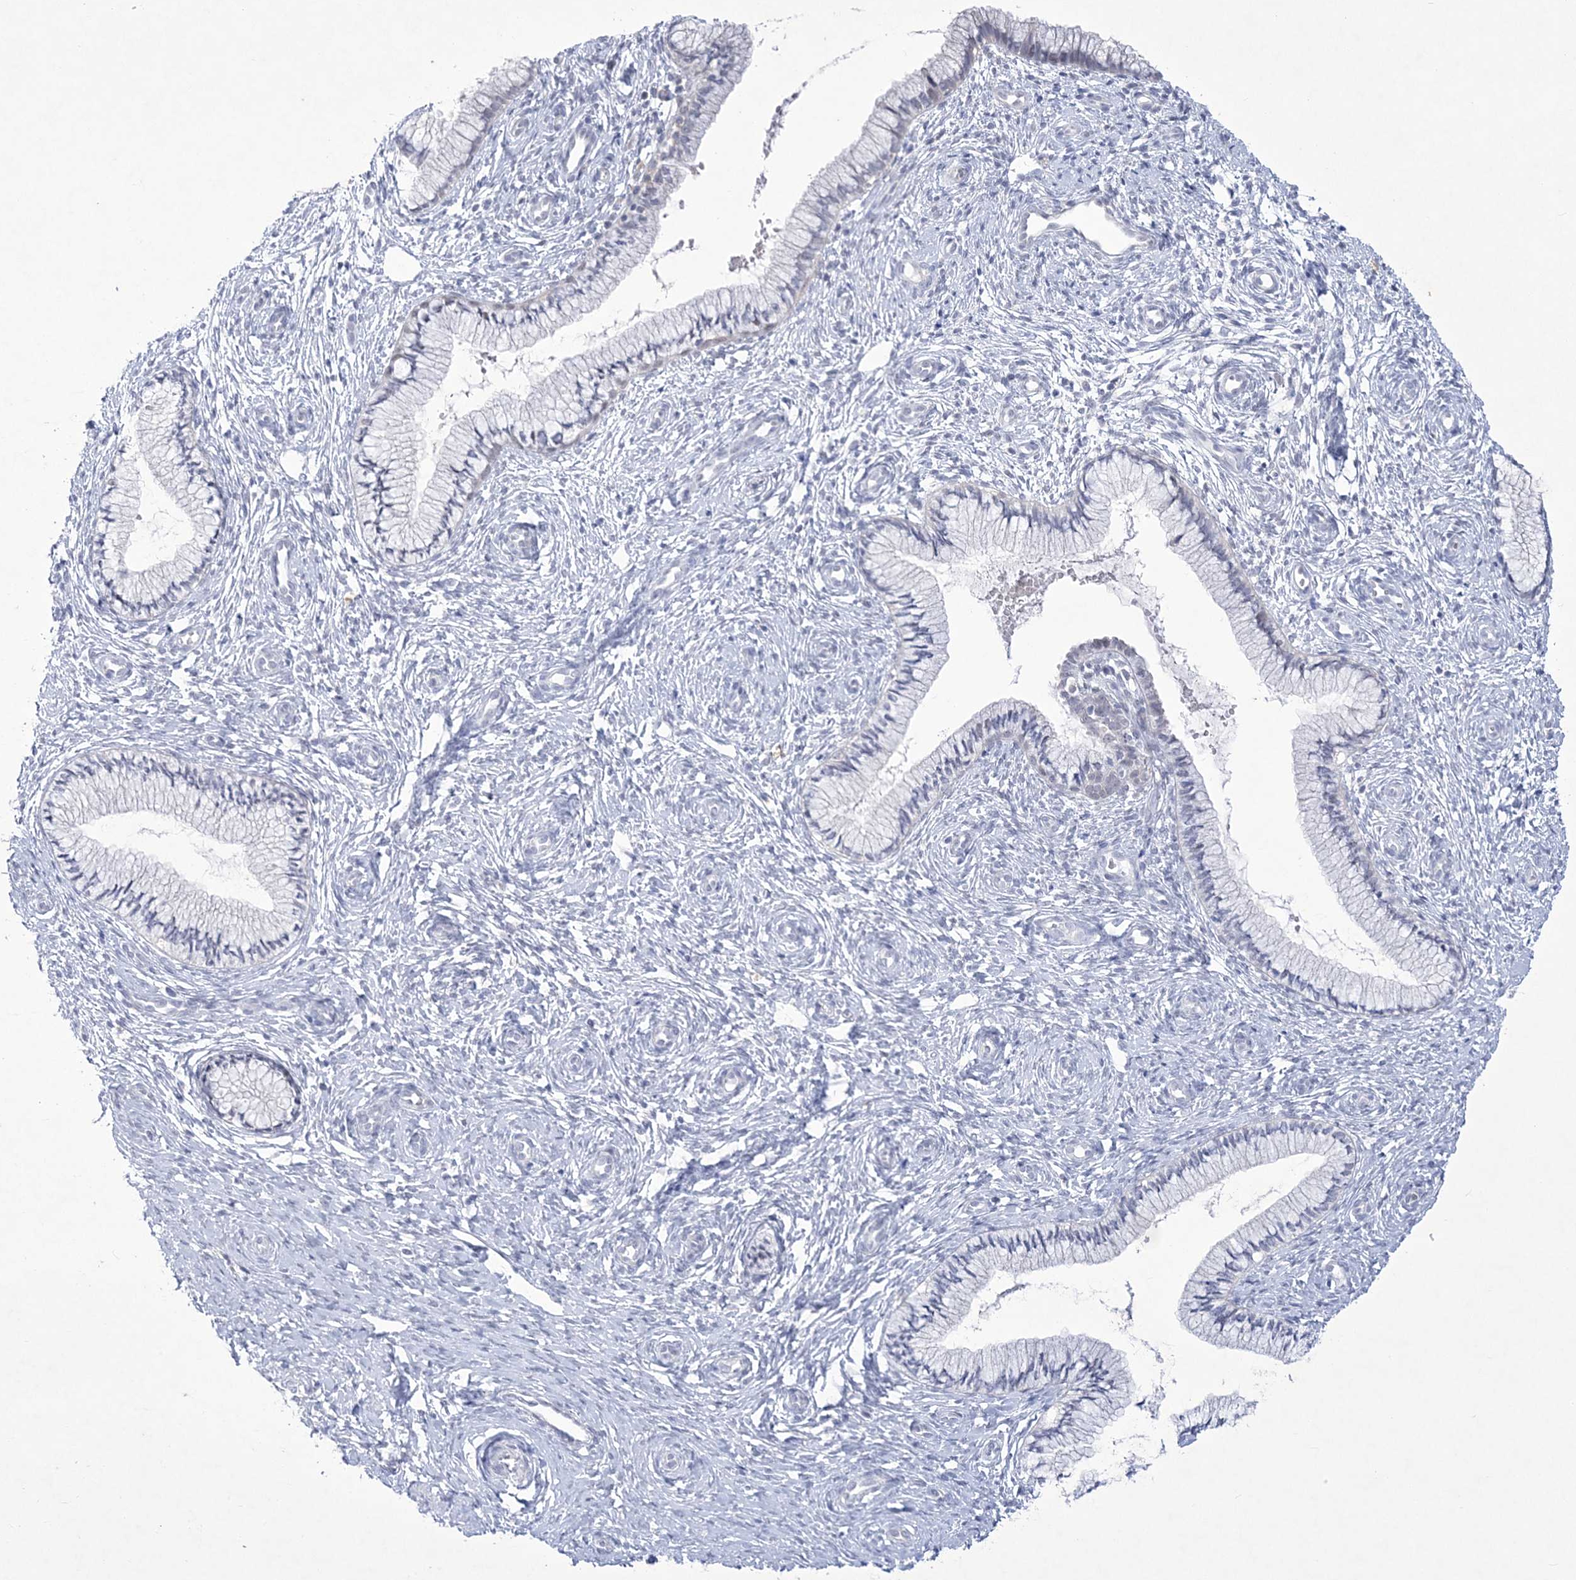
{"staining": {"intensity": "negative", "quantity": "none", "location": "none"}, "tissue": "cervix", "cell_type": "Glandular cells", "image_type": "normal", "snomed": [{"axis": "morphology", "description": "Normal tissue, NOS"}, {"axis": "topography", "description": "Cervix"}], "caption": "Protein analysis of normal cervix reveals no significant expression in glandular cells.", "gene": "WDR27", "patient": {"sex": "female", "age": 27}}